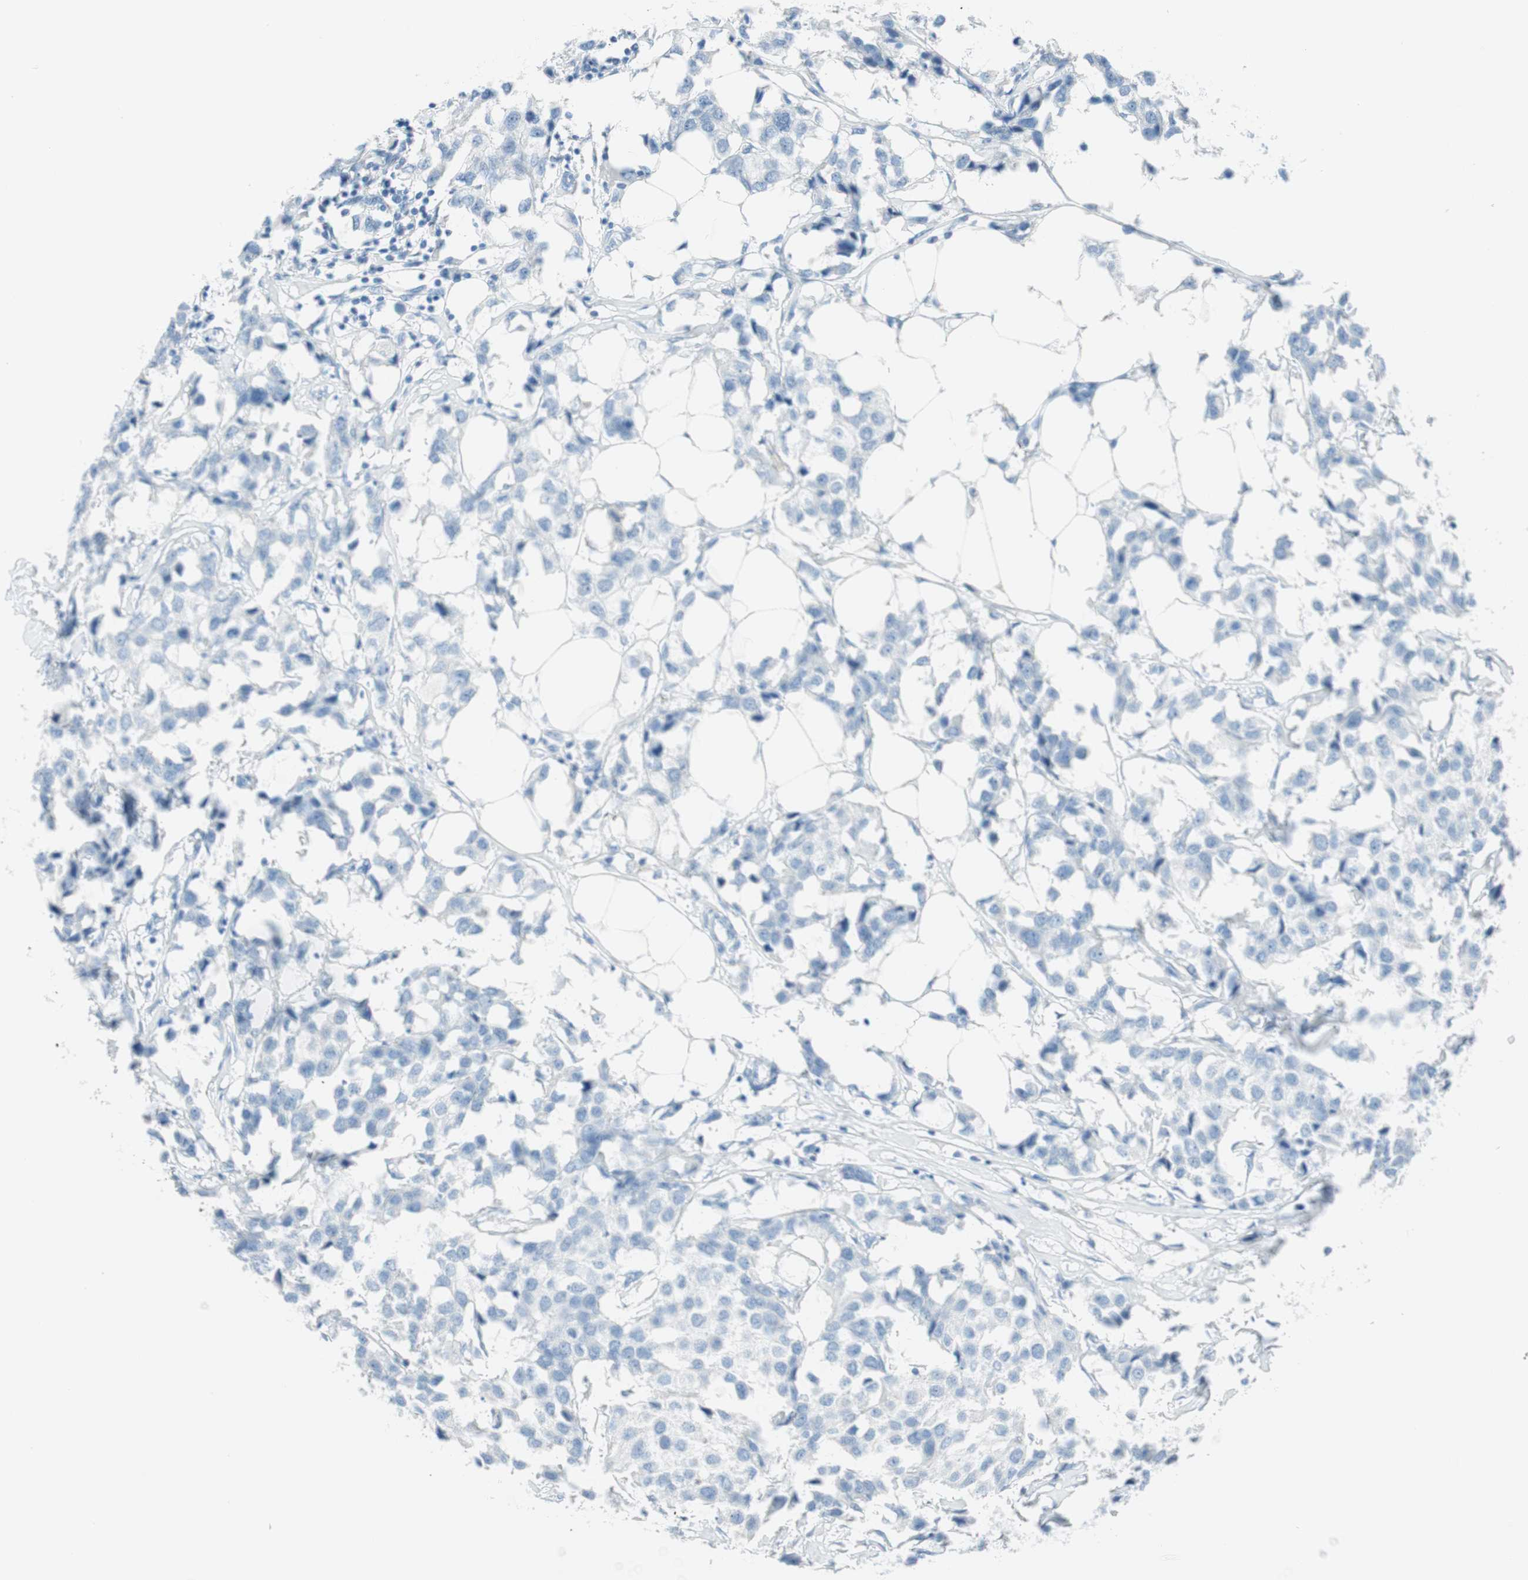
{"staining": {"intensity": "negative", "quantity": "none", "location": "none"}, "tissue": "breast cancer", "cell_type": "Tumor cells", "image_type": "cancer", "snomed": [{"axis": "morphology", "description": "Duct carcinoma"}, {"axis": "topography", "description": "Breast"}], "caption": "This is a photomicrograph of immunohistochemistry staining of breast cancer (intraductal carcinoma), which shows no positivity in tumor cells.", "gene": "TNFRSF13C", "patient": {"sex": "female", "age": 80}}